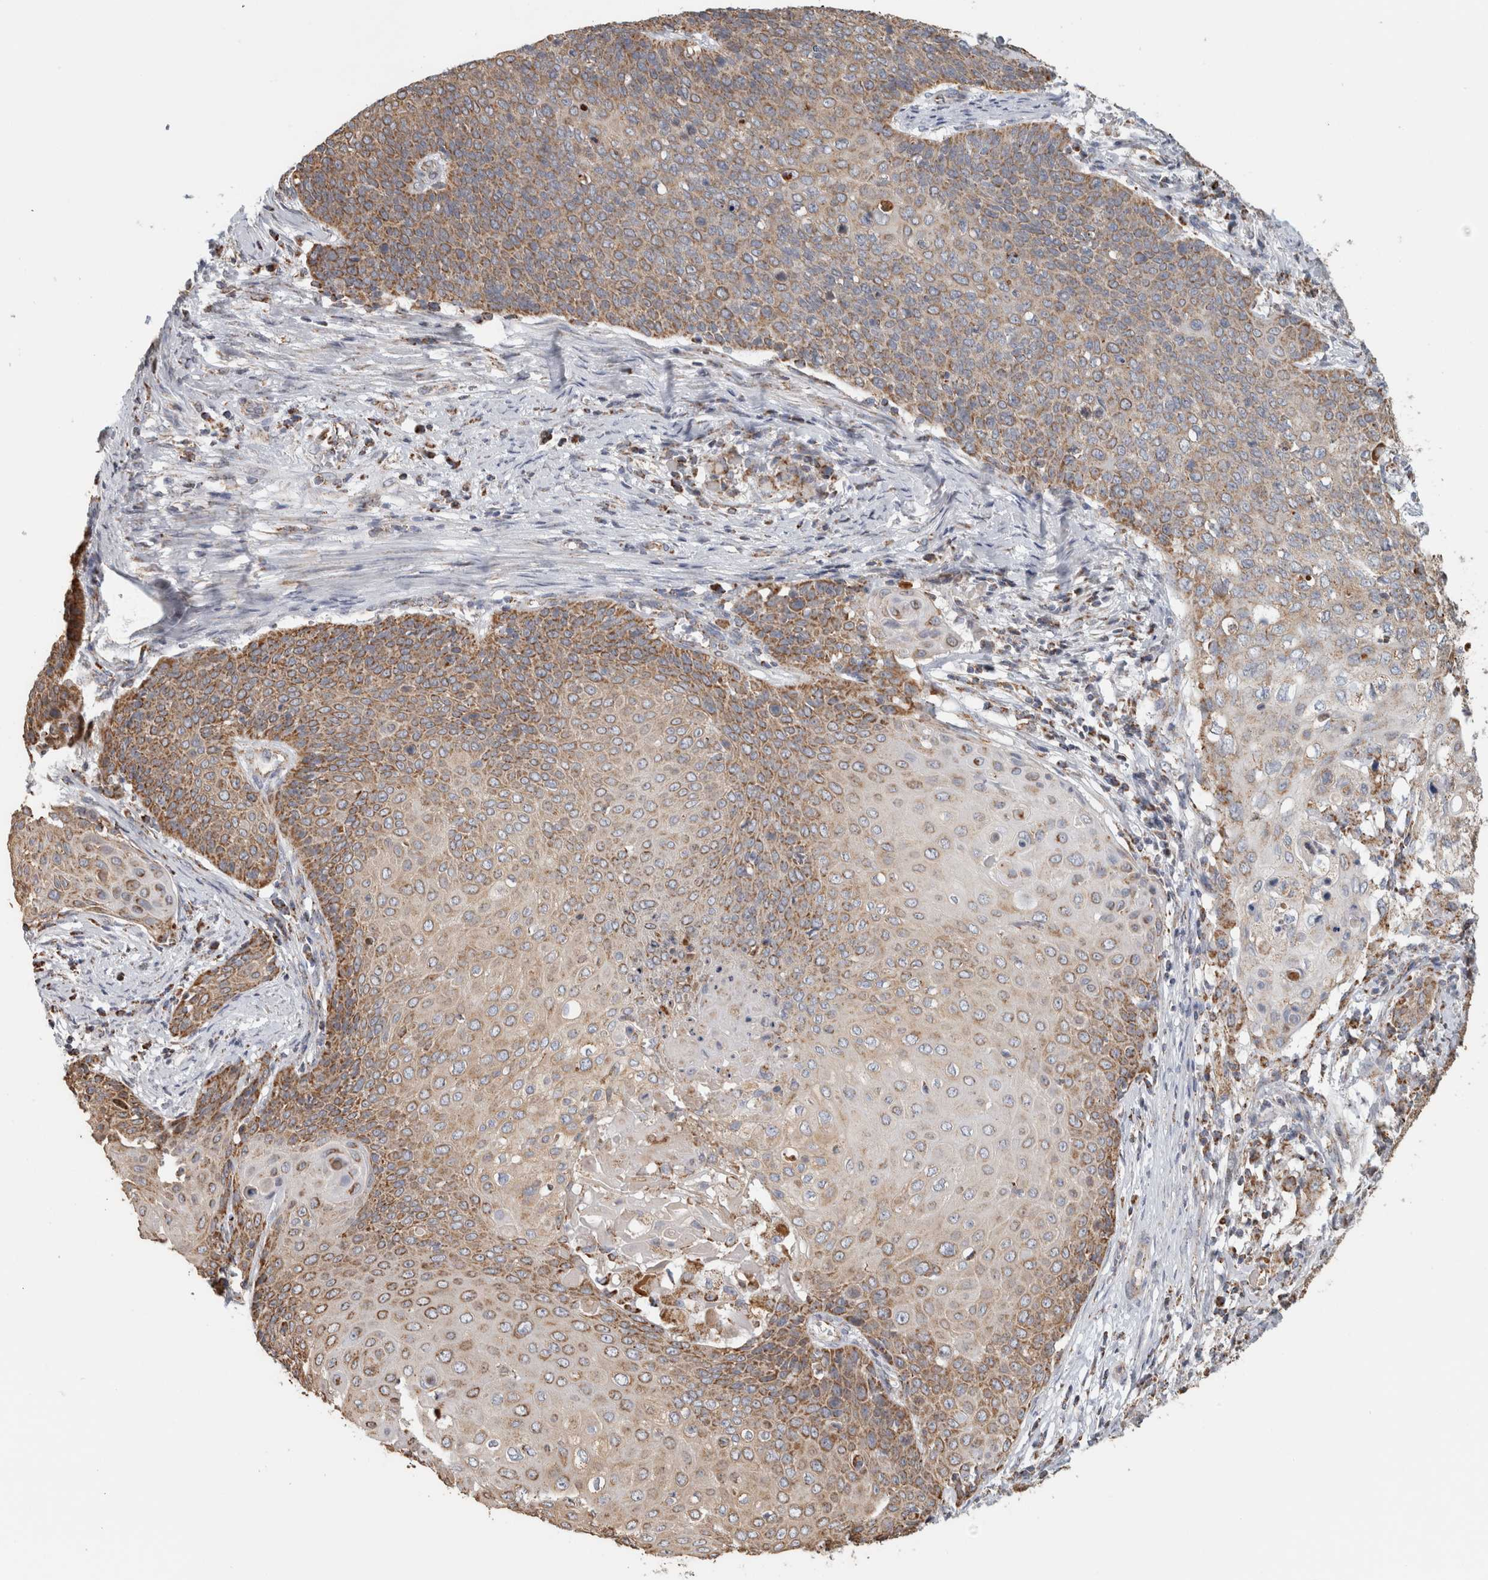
{"staining": {"intensity": "moderate", "quantity": "25%-75%", "location": "cytoplasmic/membranous"}, "tissue": "cervical cancer", "cell_type": "Tumor cells", "image_type": "cancer", "snomed": [{"axis": "morphology", "description": "Squamous cell carcinoma, NOS"}, {"axis": "topography", "description": "Cervix"}], "caption": "Brown immunohistochemical staining in human cervical cancer shows moderate cytoplasmic/membranous positivity in about 25%-75% of tumor cells.", "gene": "ST8SIA1", "patient": {"sex": "female", "age": 39}}